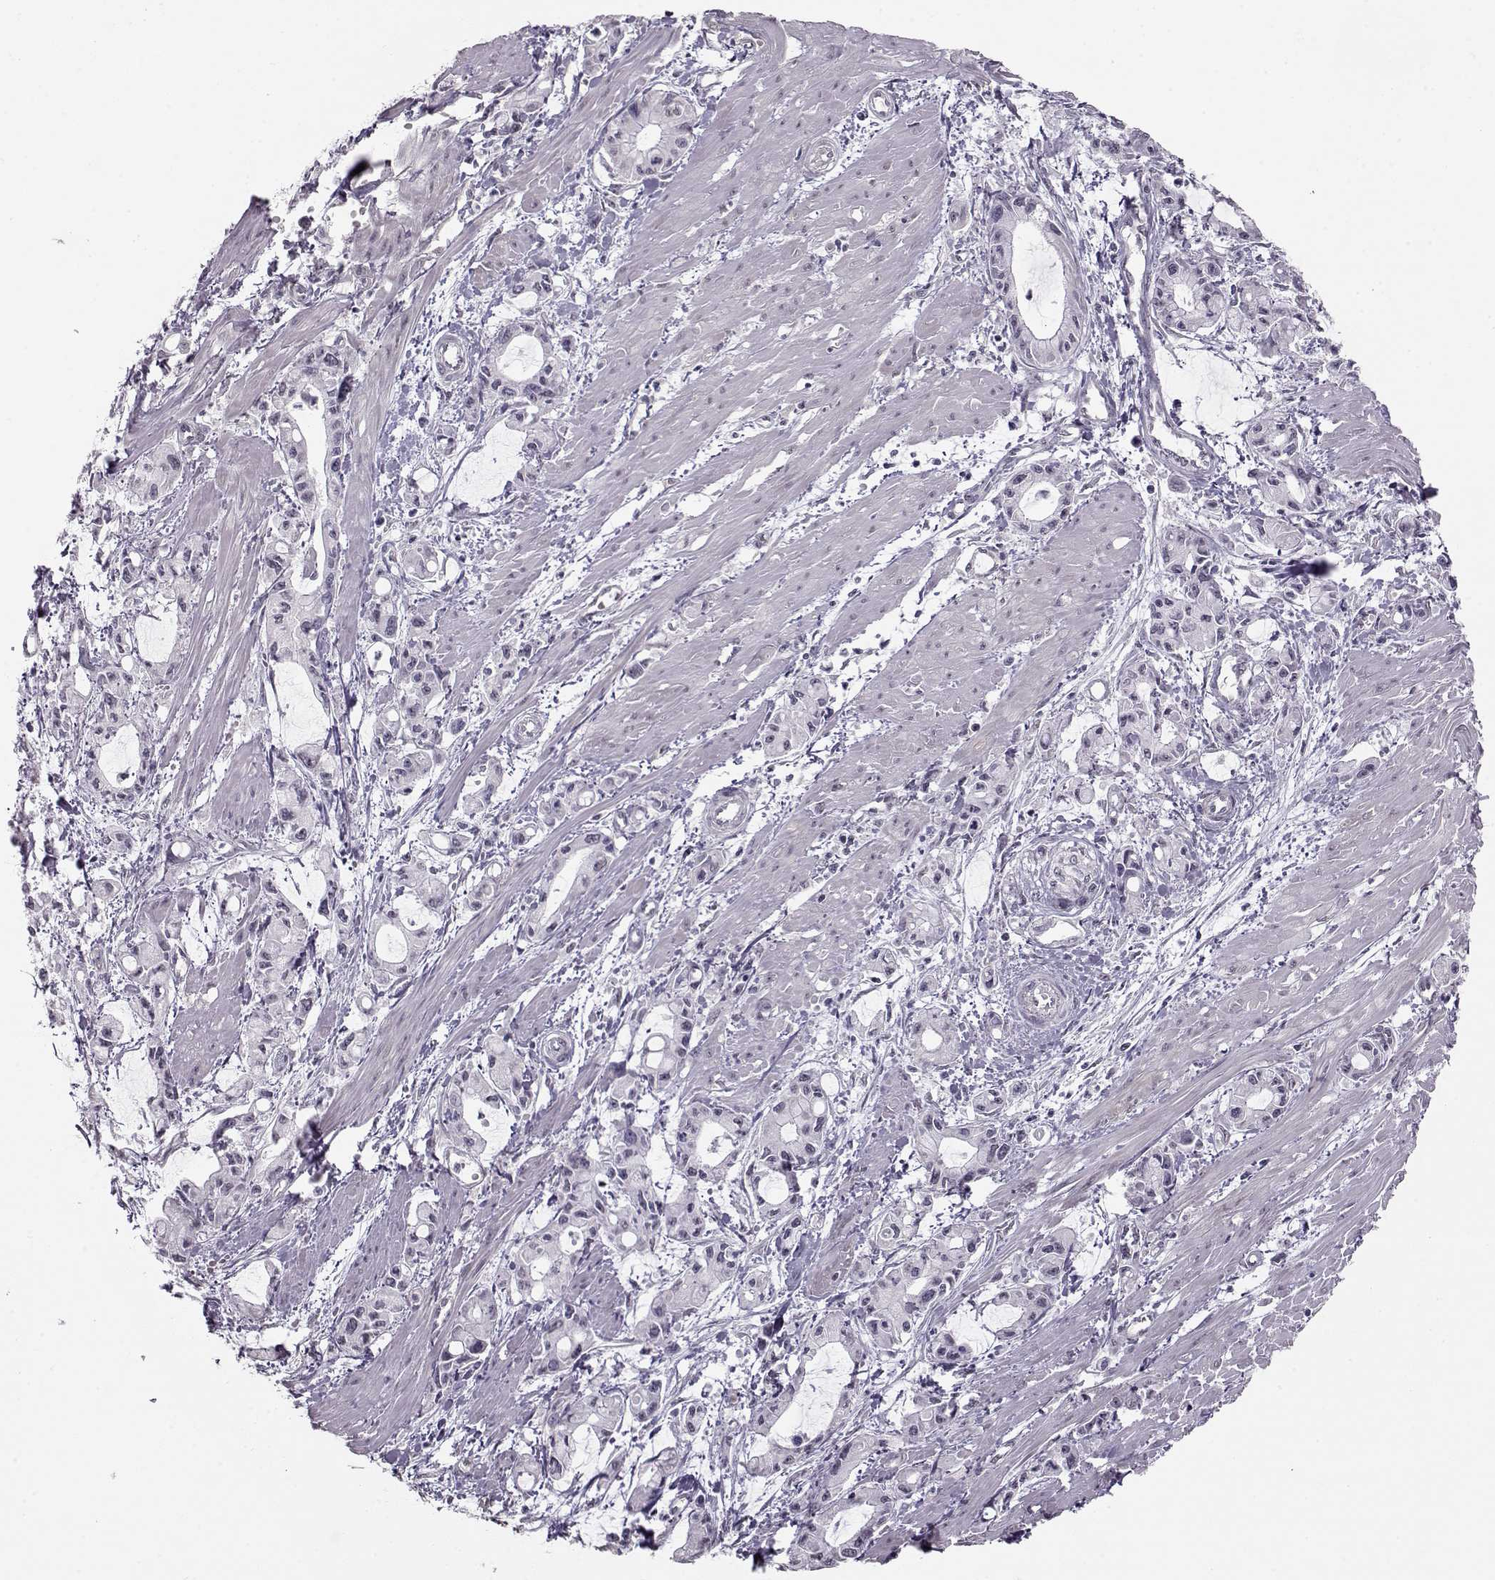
{"staining": {"intensity": "negative", "quantity": "none", "location": "none"}, "tissue": "pancreatic cancer", "cell_type": "Tumor cells", "image_type": "cancer", "snomed": [{"axis": "morphology", "description": "Adenocarcinoma, NOS"}, {"axis": "topography", "description": "Pancreas"}], "caption": "A photomicrograph of adenocarcinoma (pancreatic) stained for a protein shows no brown staining in tumor cells. Nuclei are stained in blue.", "gene": "PCP4", "patient": {"sex": "male", "age": 48}}